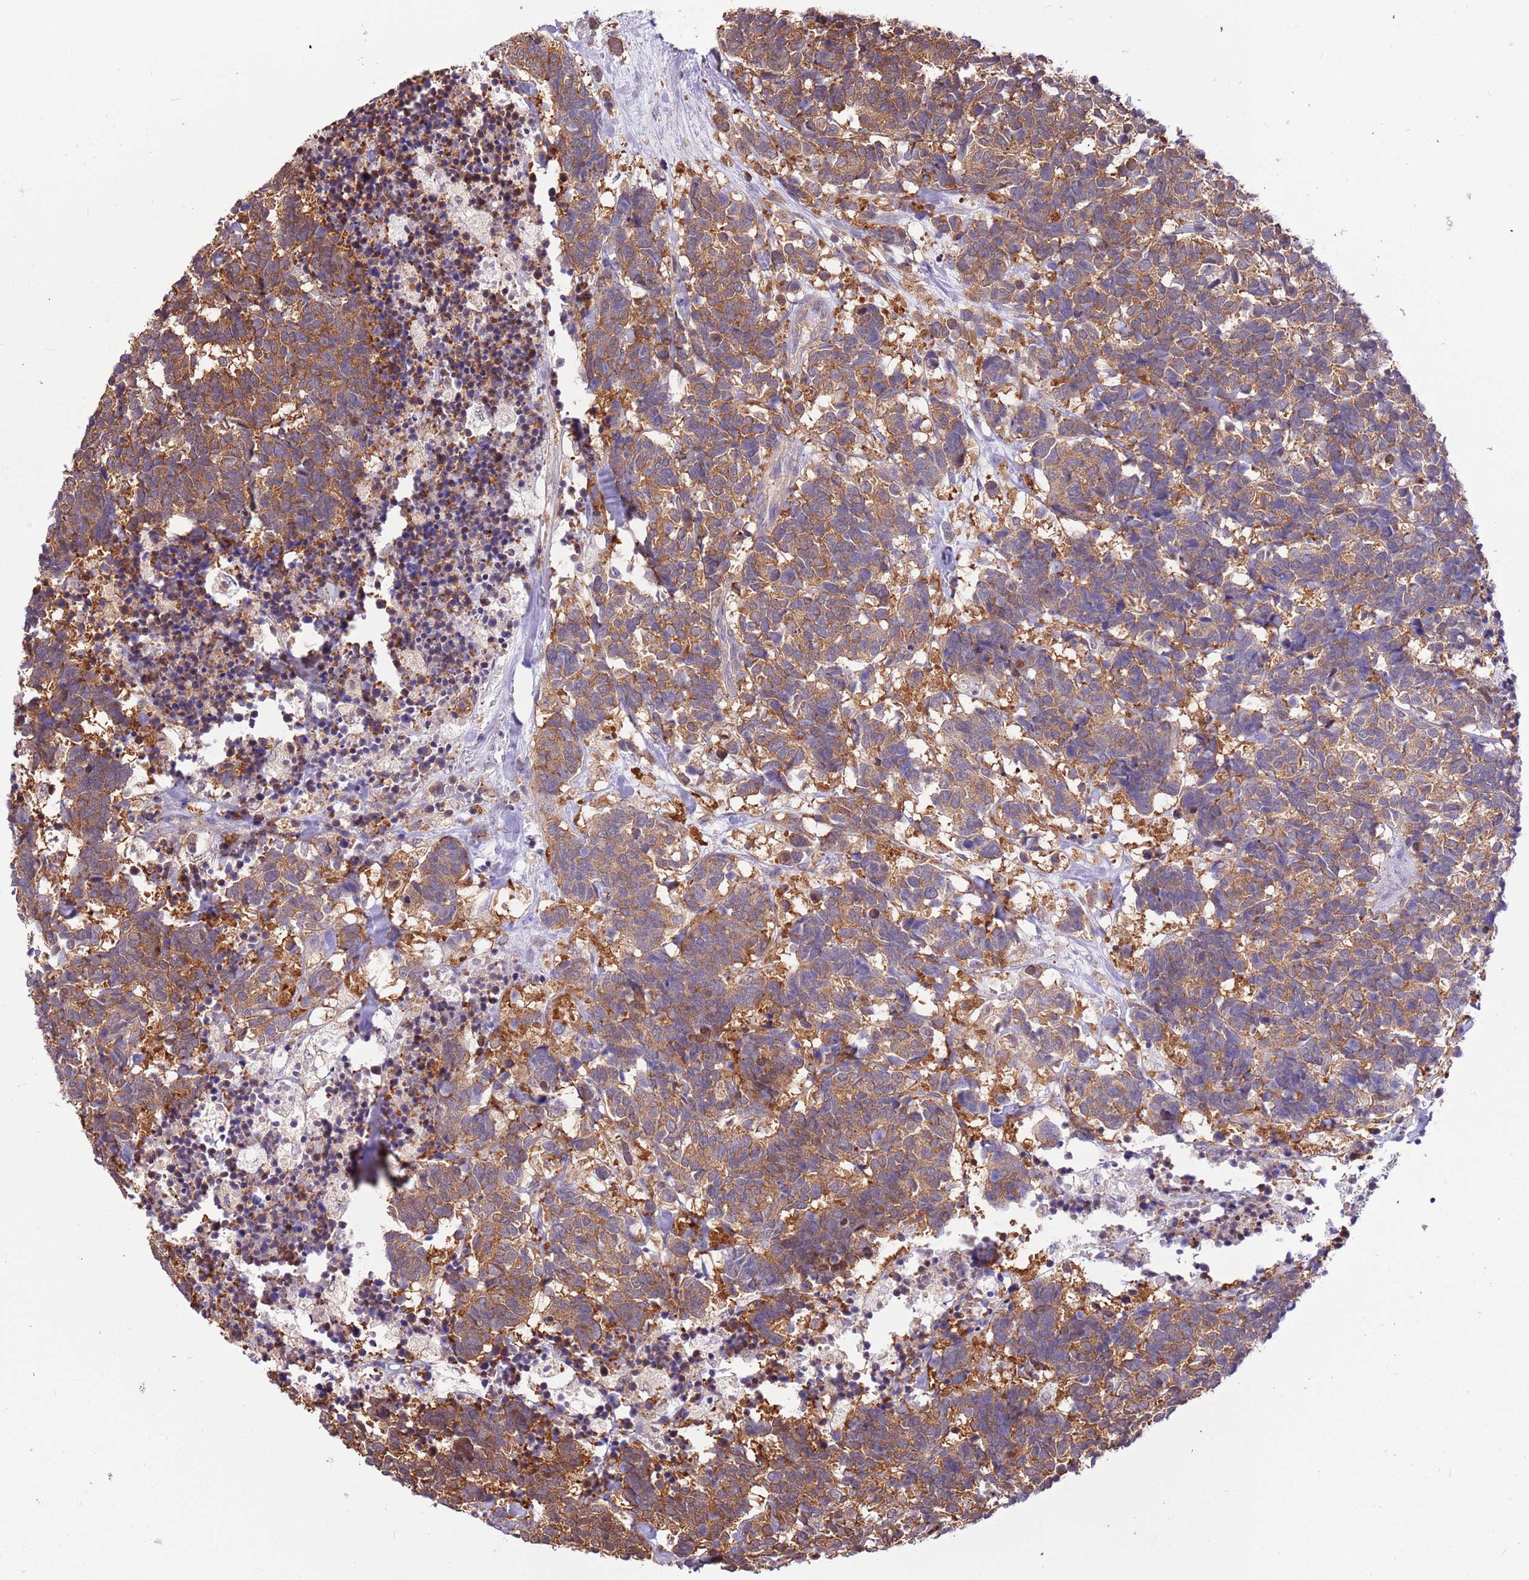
{"staining": {"intensity": "strong", "quantity": "25%-75%", "location": "cytoplasmic/membranous"}, "tissue": "carcinoid", "cell_type": "Tumor cells", "image_type": "cancer", "snomed": [{"axis": "morphology", "description": "Carcinoma, NOS"}, {"axis": "morphology", "description": "Carcinoid, malignant, NOS"}, {"axis": "topography", "description": "Urinary bladder"}], "caption": "IHC of carcinoid shows high levels of strong cytoplasmic/membranous positivity in approximately 25%-75% of tumor cells.", "gene": "STIP1", "patient": {"sex": "male", "age": 57}}